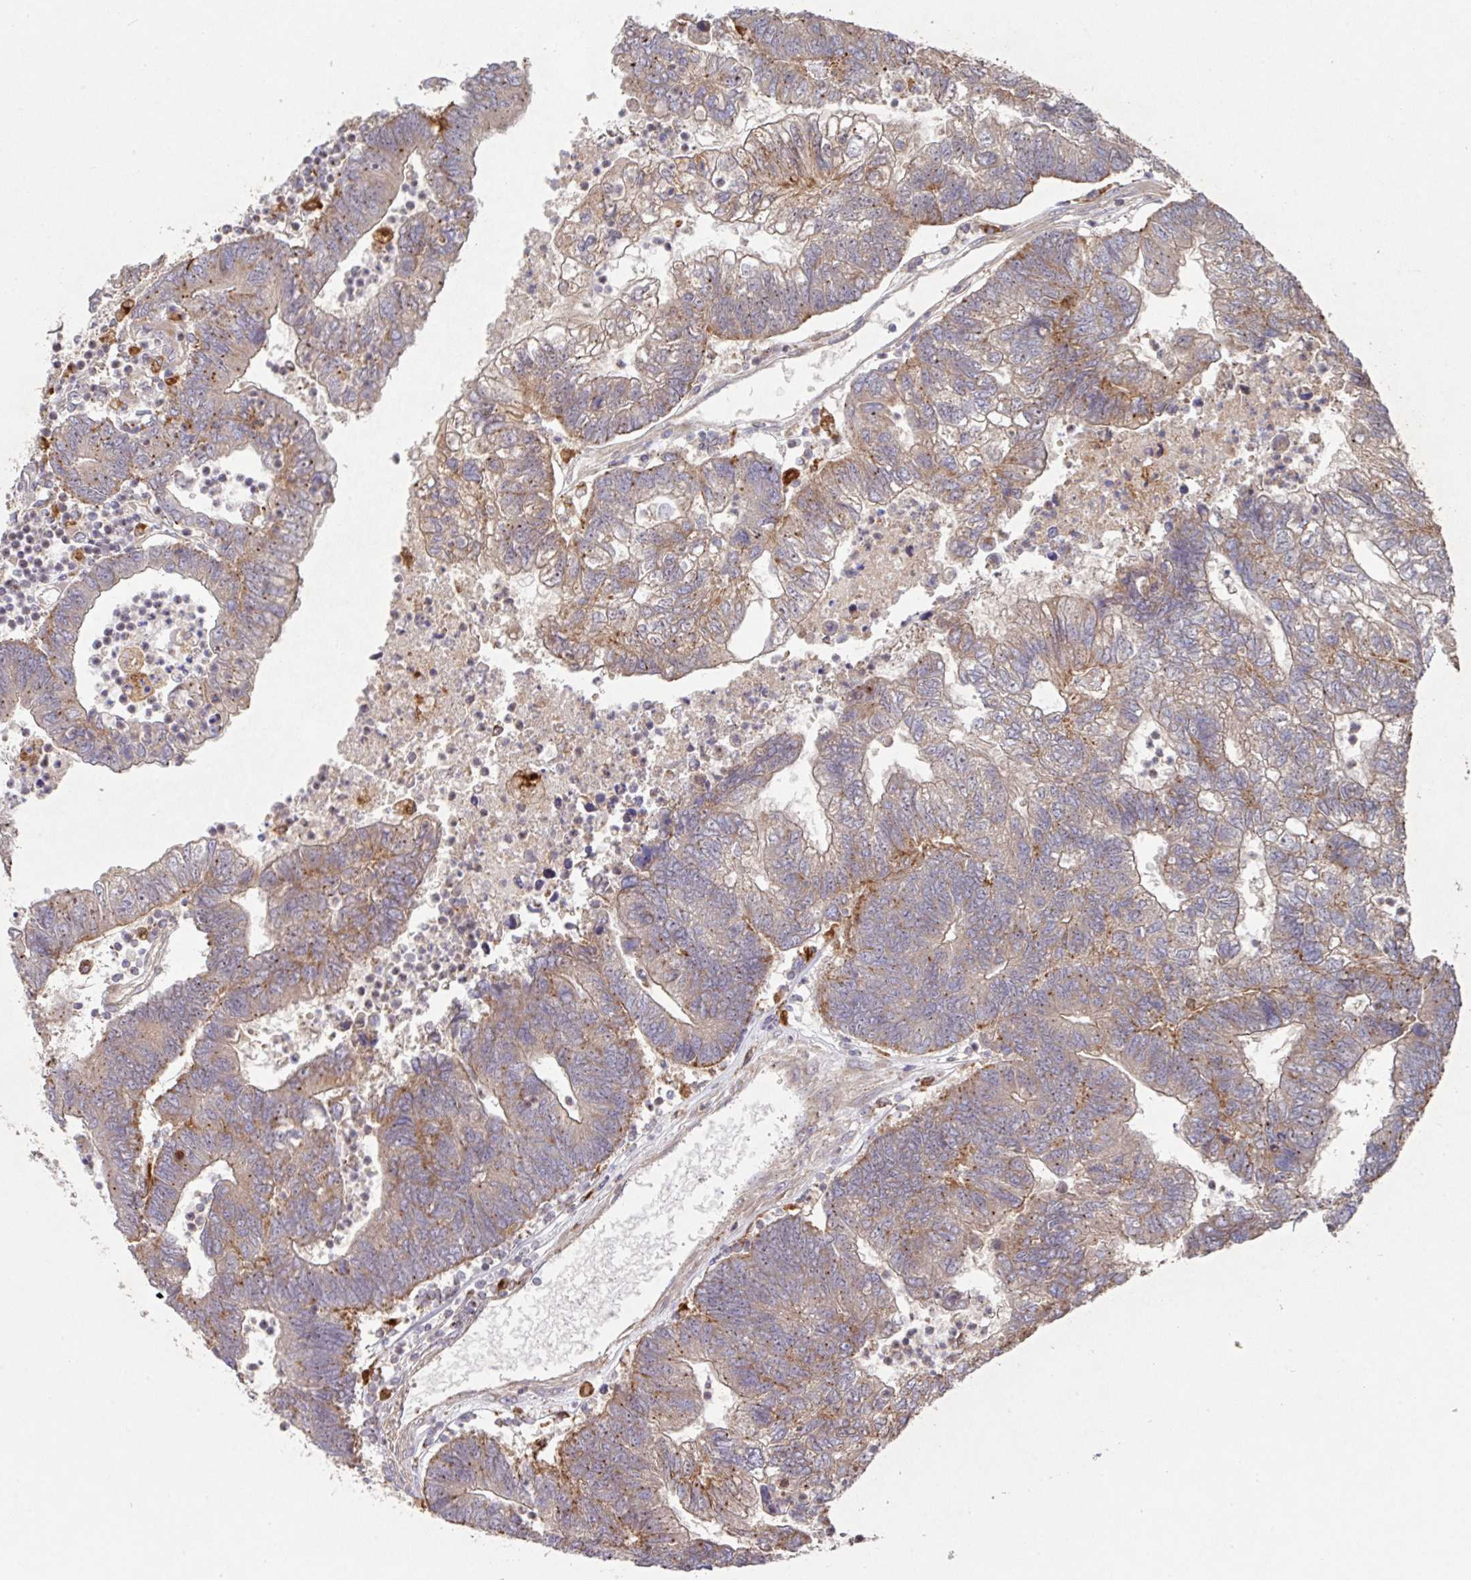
{"staining": {"intensity": "weak", "quantity": "25%-75%", "location": "cytoplasmic/membranous"}, "tissue": "colorectal cancer", "cell_type": "Tumor cells", "image_type": "cancer", "snomed": [{"axis": "morphology", "description": "Adenocarcinoma, NOS"}, {"axis": "topography", "description": "Colon"}], "caption": "Protein expression analysis of colorectal cancer (adenocarcinoma) demonstrates weak cytoplasmic/membranous positivity in approximately 25%-75% of tumor cells.", "gene": "TRIM14", "patient": {"sex": "female", "age": 48}}